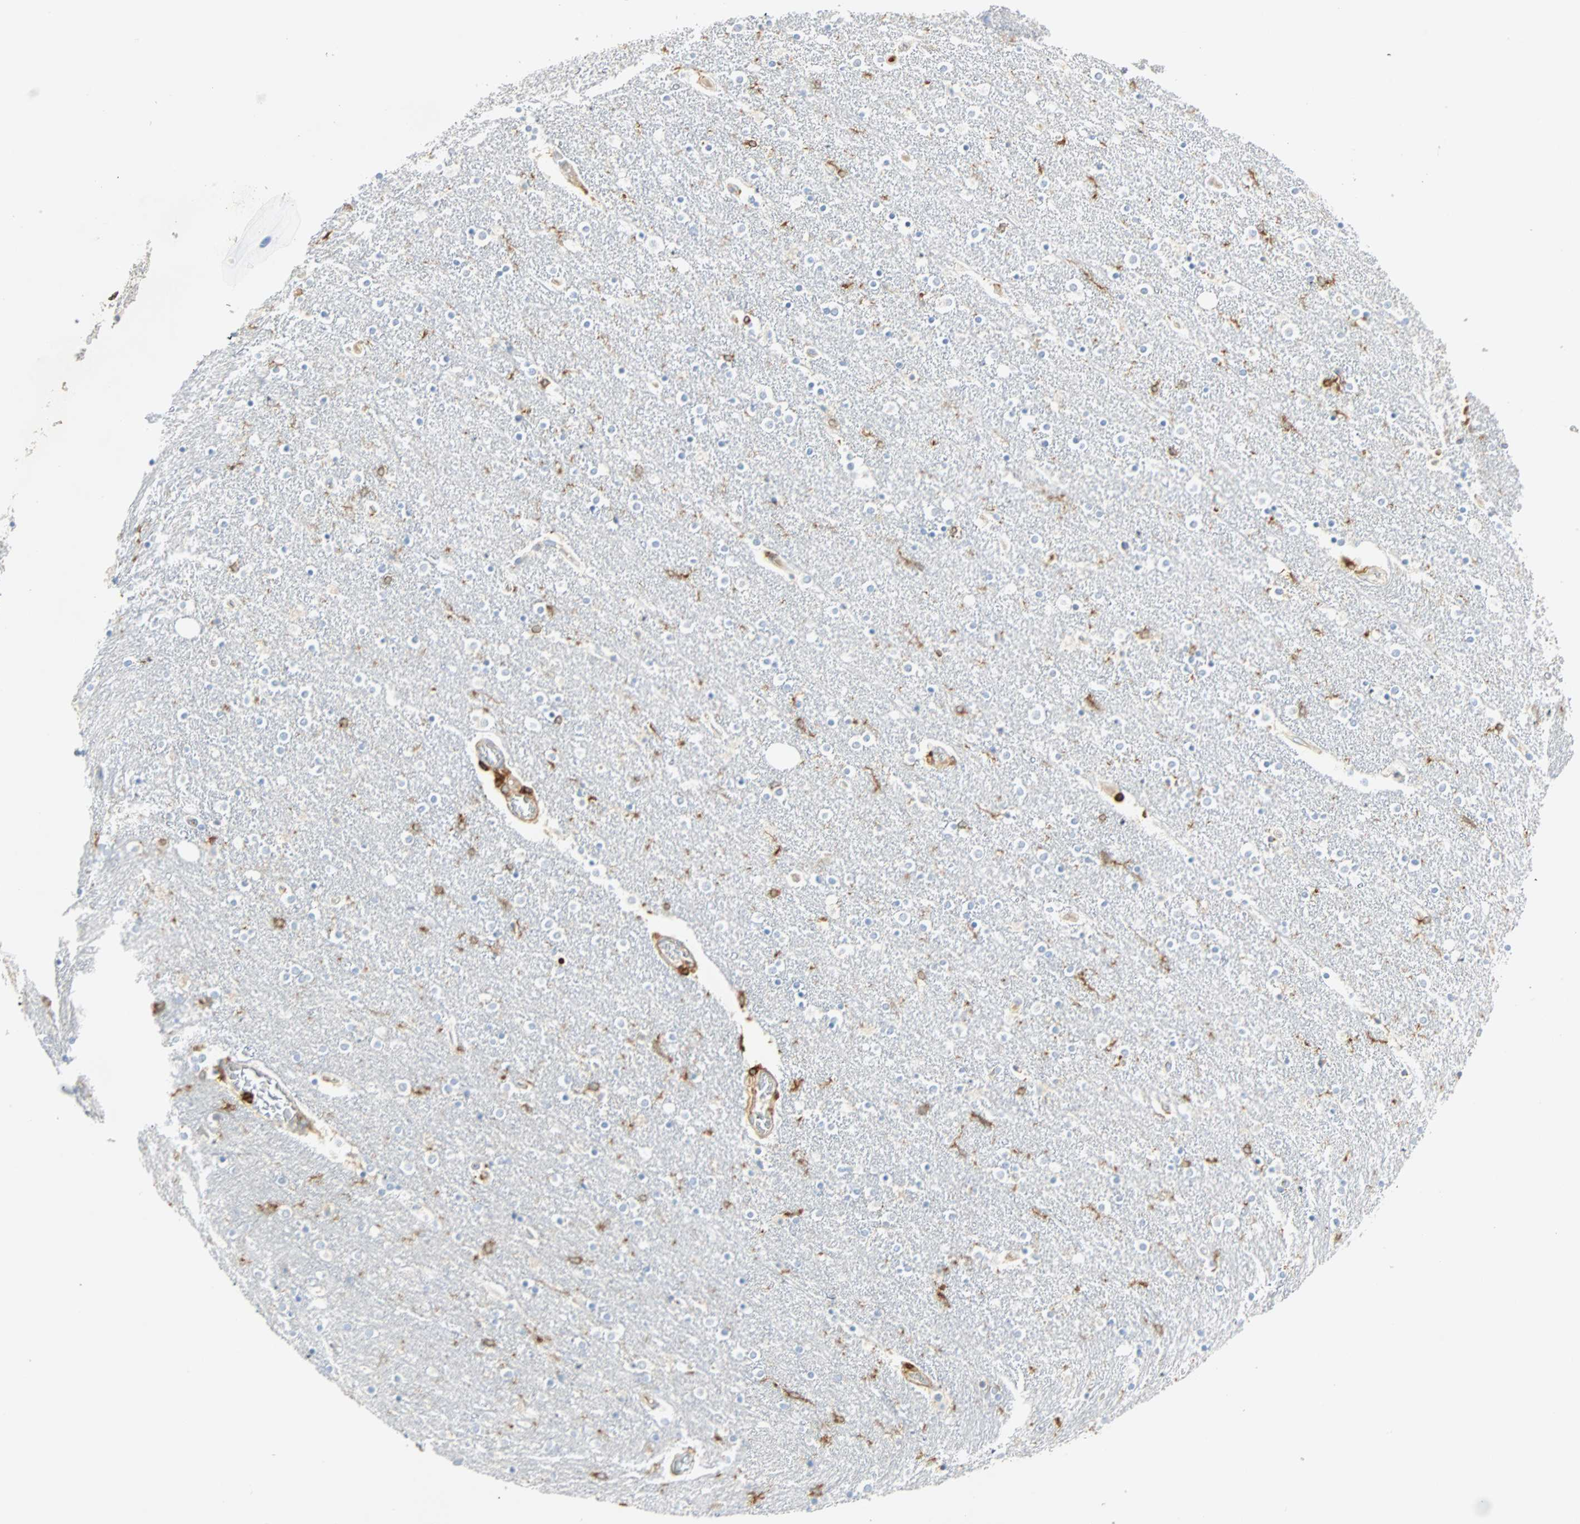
{"staining": {"intensity": "moderate", "quantity": "<25%", "location": "cytoplasmic/membranous"}, "tissue": "caudate", "cell_type": "Glial cells", "image_type": "normal", "snomed": [{"axis": "morphology", "description": "Normal tissue, NOS"}, {"axis": "topography", "description": "Lateral ventricle wall"}], "caption": "Human caudate stained with a brown dye demonstrates moderate cytoplasmic/membranous positive expression in about <25% of glial cells.", "gene": "FMNL1", "patient": {"sex": "female", "age": 54}}